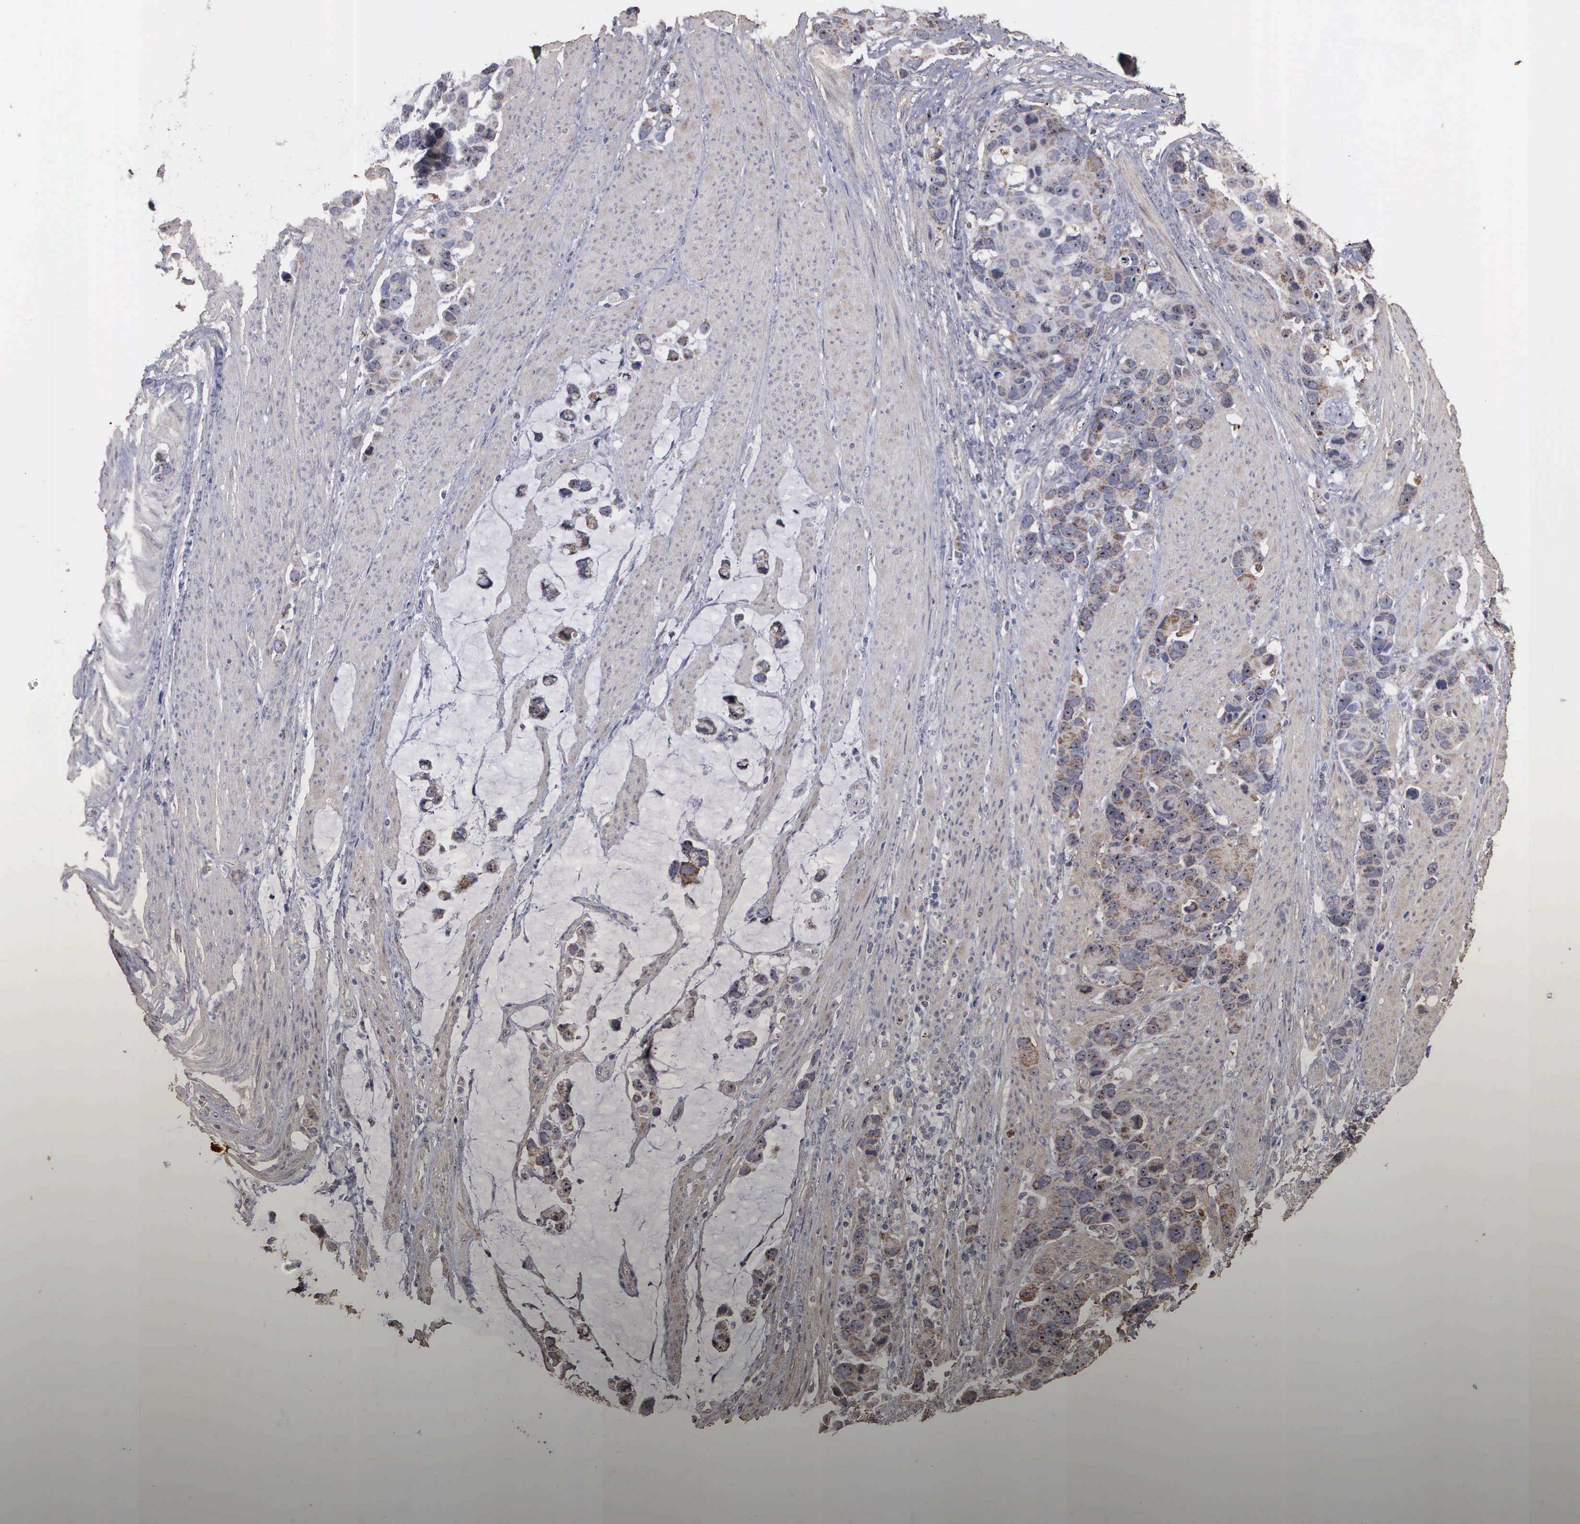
{"staining": {"intensity": "weak", "quantity": "25%-75%", "location": "cytoplasmic/membranous"}, "tissue": "stomach cancer", "cell_type": "Tumor cells", "image_type": "cancer", "snomed": [{"axis": "morphology", "description": "Adenocarcinoma, NOS"}, {"axis": "topography", "description": "Stomach, upper"}], "caption": "Human stomach adenocarcinoma stained with a protein marker demonstrates weak staining in tumor cells.", "gene": "NGDN", "patient": {"sex": "male", "age": 71}}